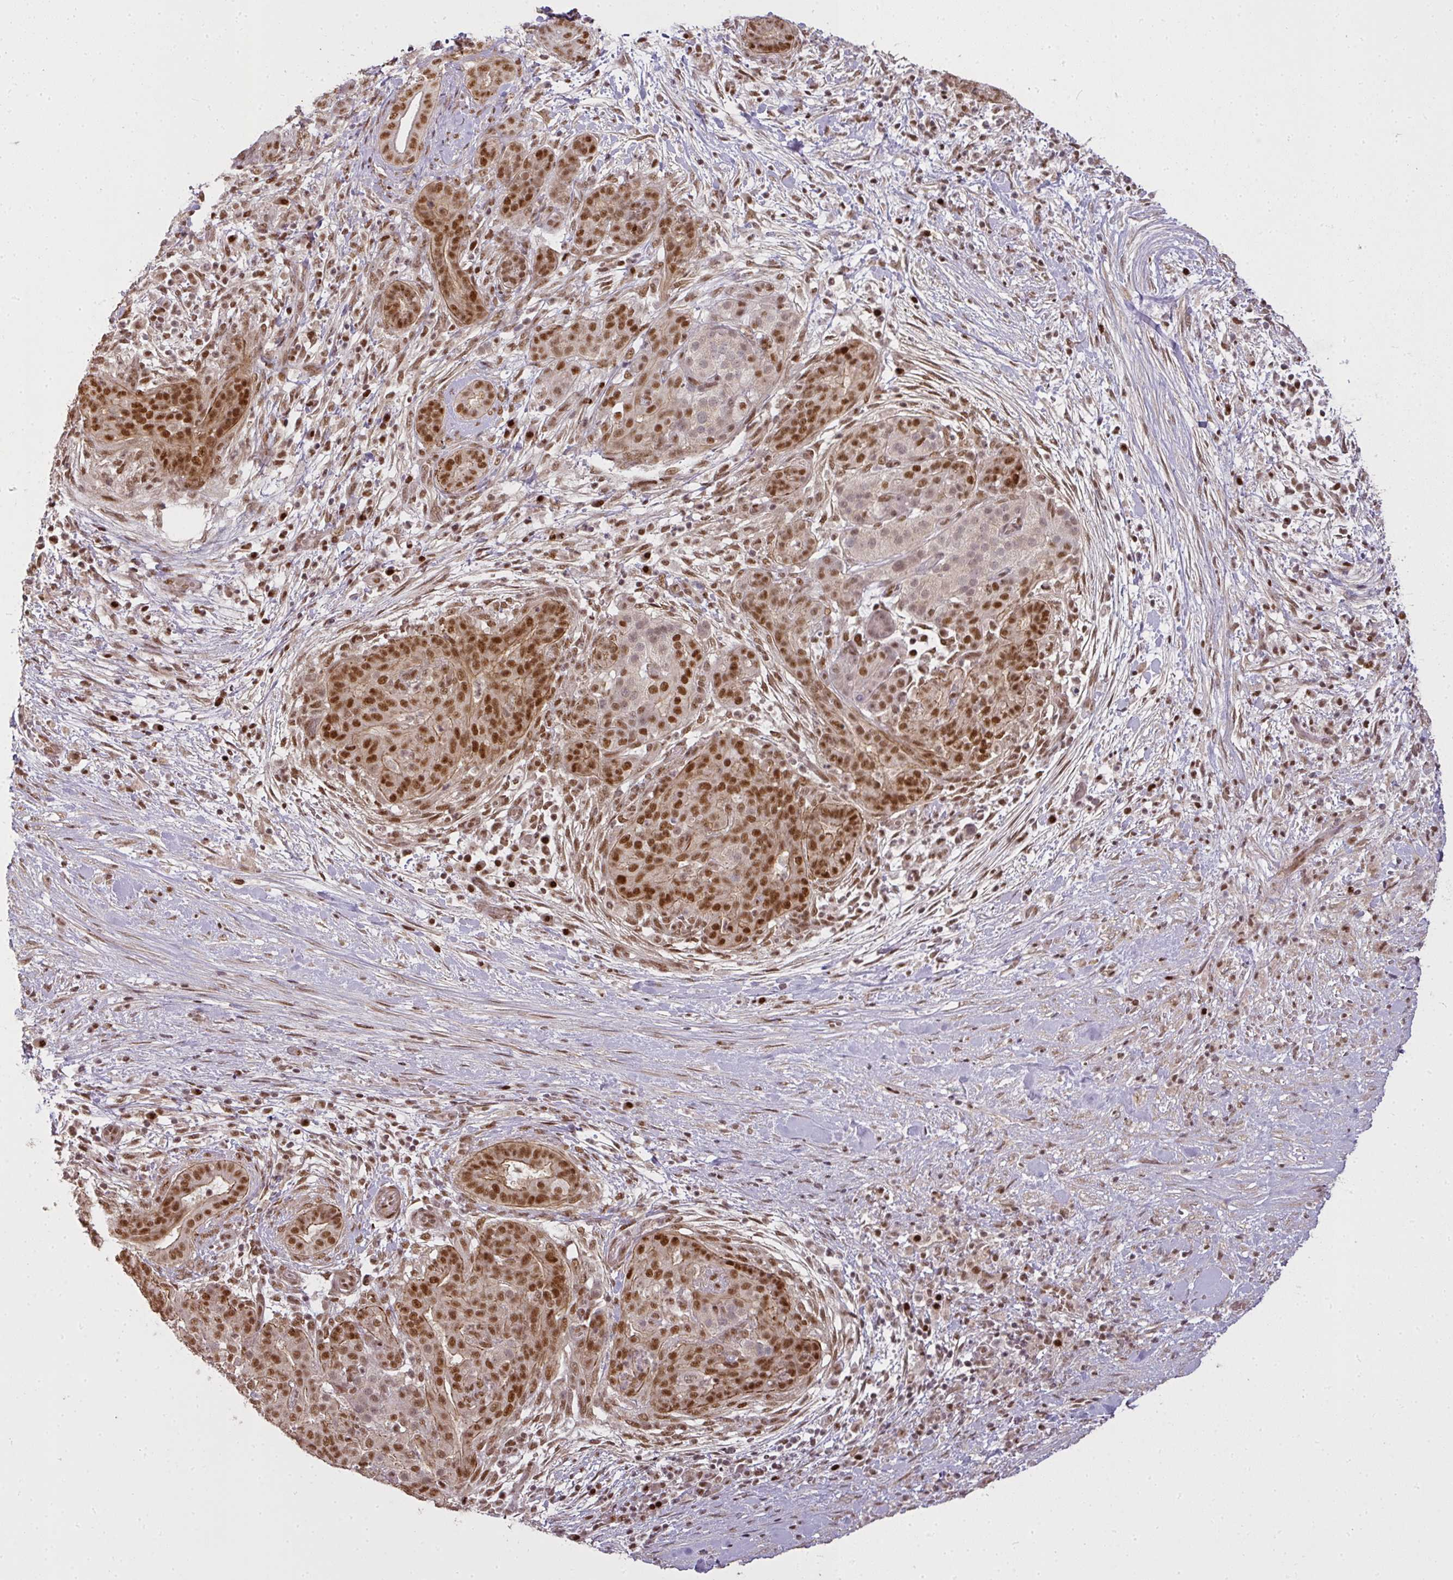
{"staining": {"intensity": "moderate", "quantity": ">75%", "location": "nuclear"}, "tissue": "pancreatic cancer", "cell_type": "Tumor cells", "image_type": "cancer", "snomed": [{"axis": "morphology", "description": "Adenocarcinoma, NOS"}, {"axis": "topography", "description": "Pancreas"}], "caption": "Protein expression analysis of pancreatic adenocarcinoma displays moderate nuclear positivity in about >75% of tumor cells.", "gene": "GPRIN2", "patient": {"sex": "male", "age": 44}}